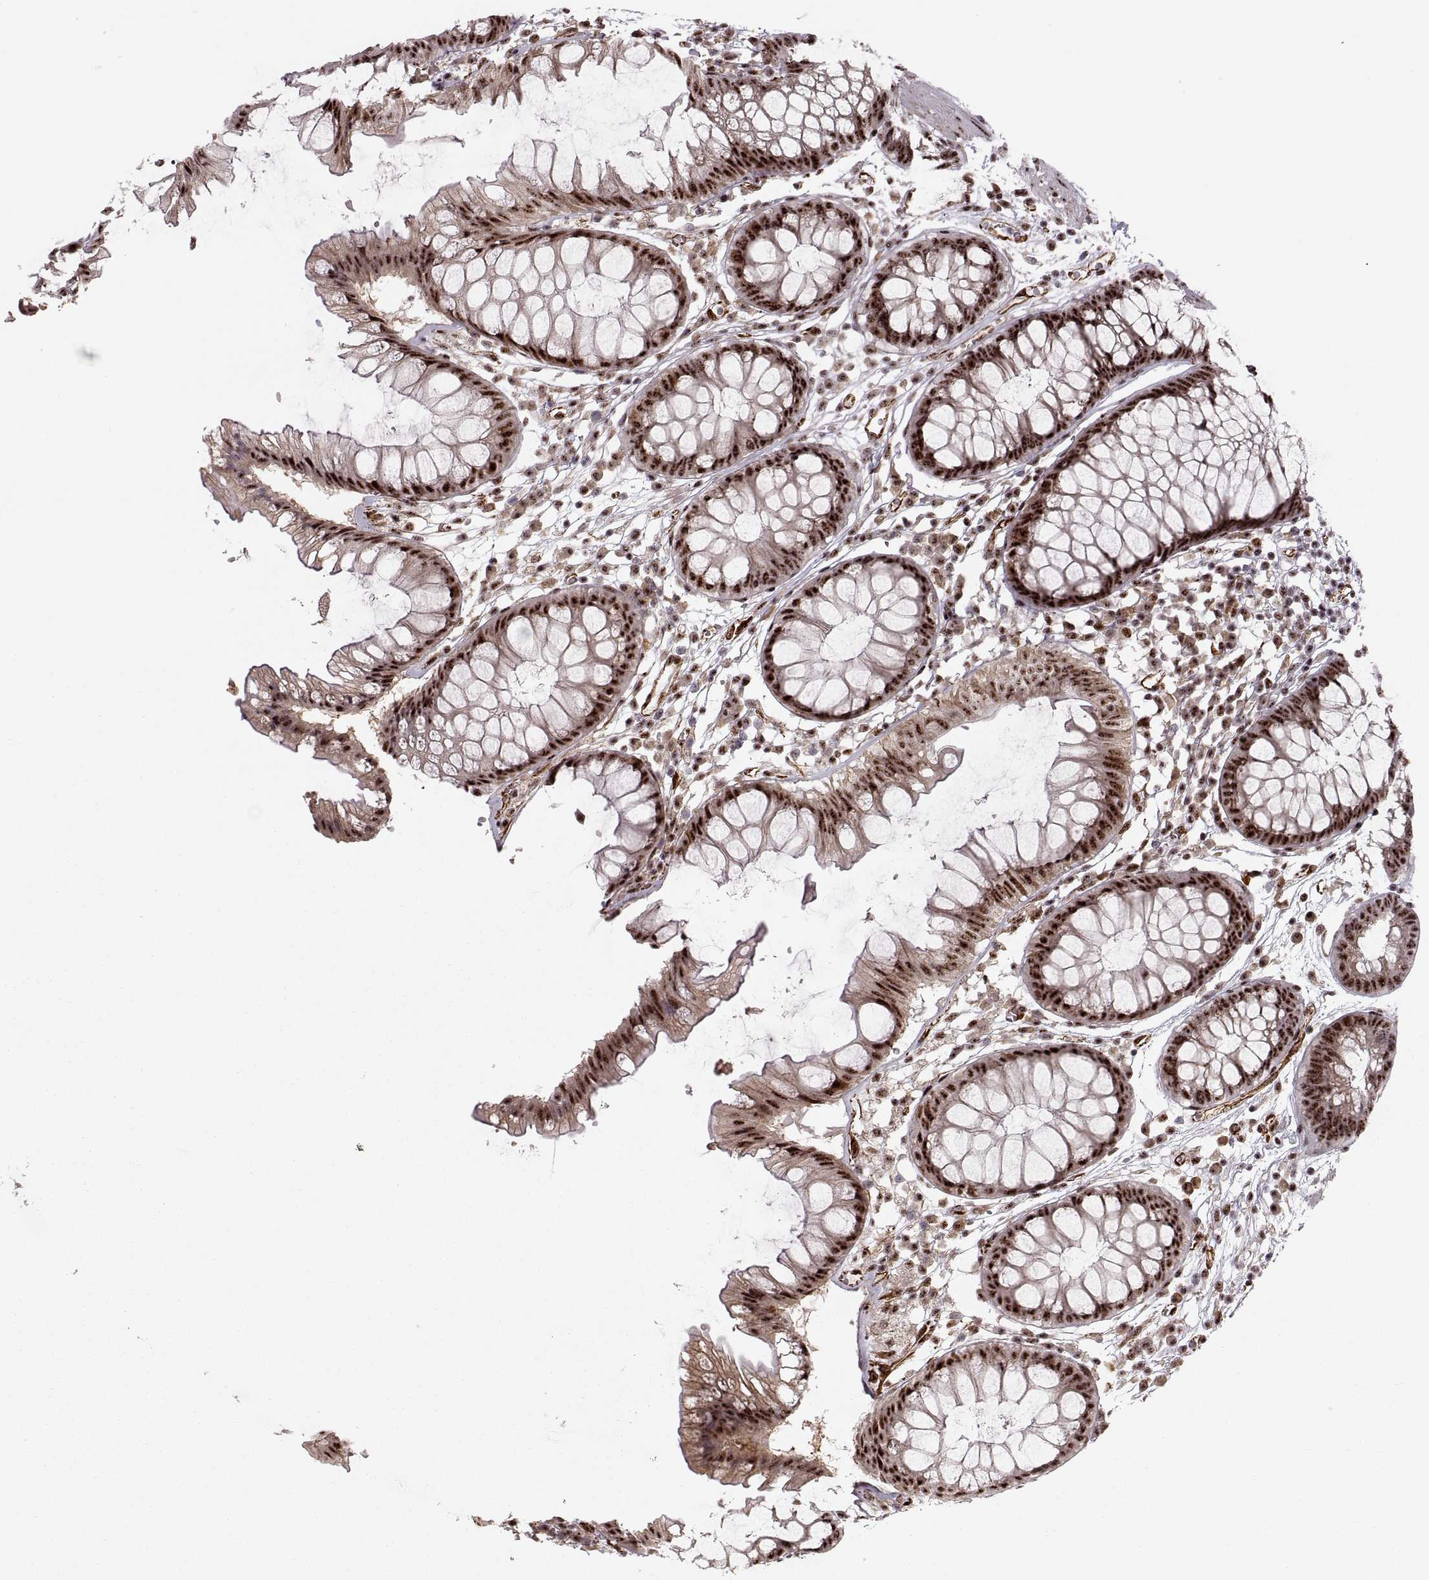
{"staining": {"intensity": "strong", "quantity": ">75%", "location": "nuclear"}, "tissue": "colon", "cell_type": "Endothelial cells", "image_type": "normal", "snomed": [{"axis": "morphology", "description": "Normal tissue, NOS"}, {"axis": "morphology", "description": "Adenocarcinoma, NOS"}, {"axis": "topography", "description": "Colon"}], "caption": "A brown stain highlights strong nuclear expression of a protein in endothelial cells of normal colon. (brown staining indicates protein expression, while blue staining denotes nuclei).", "gene": "ZCCHC17", "patient": {"sex": "male", "age": 65}}